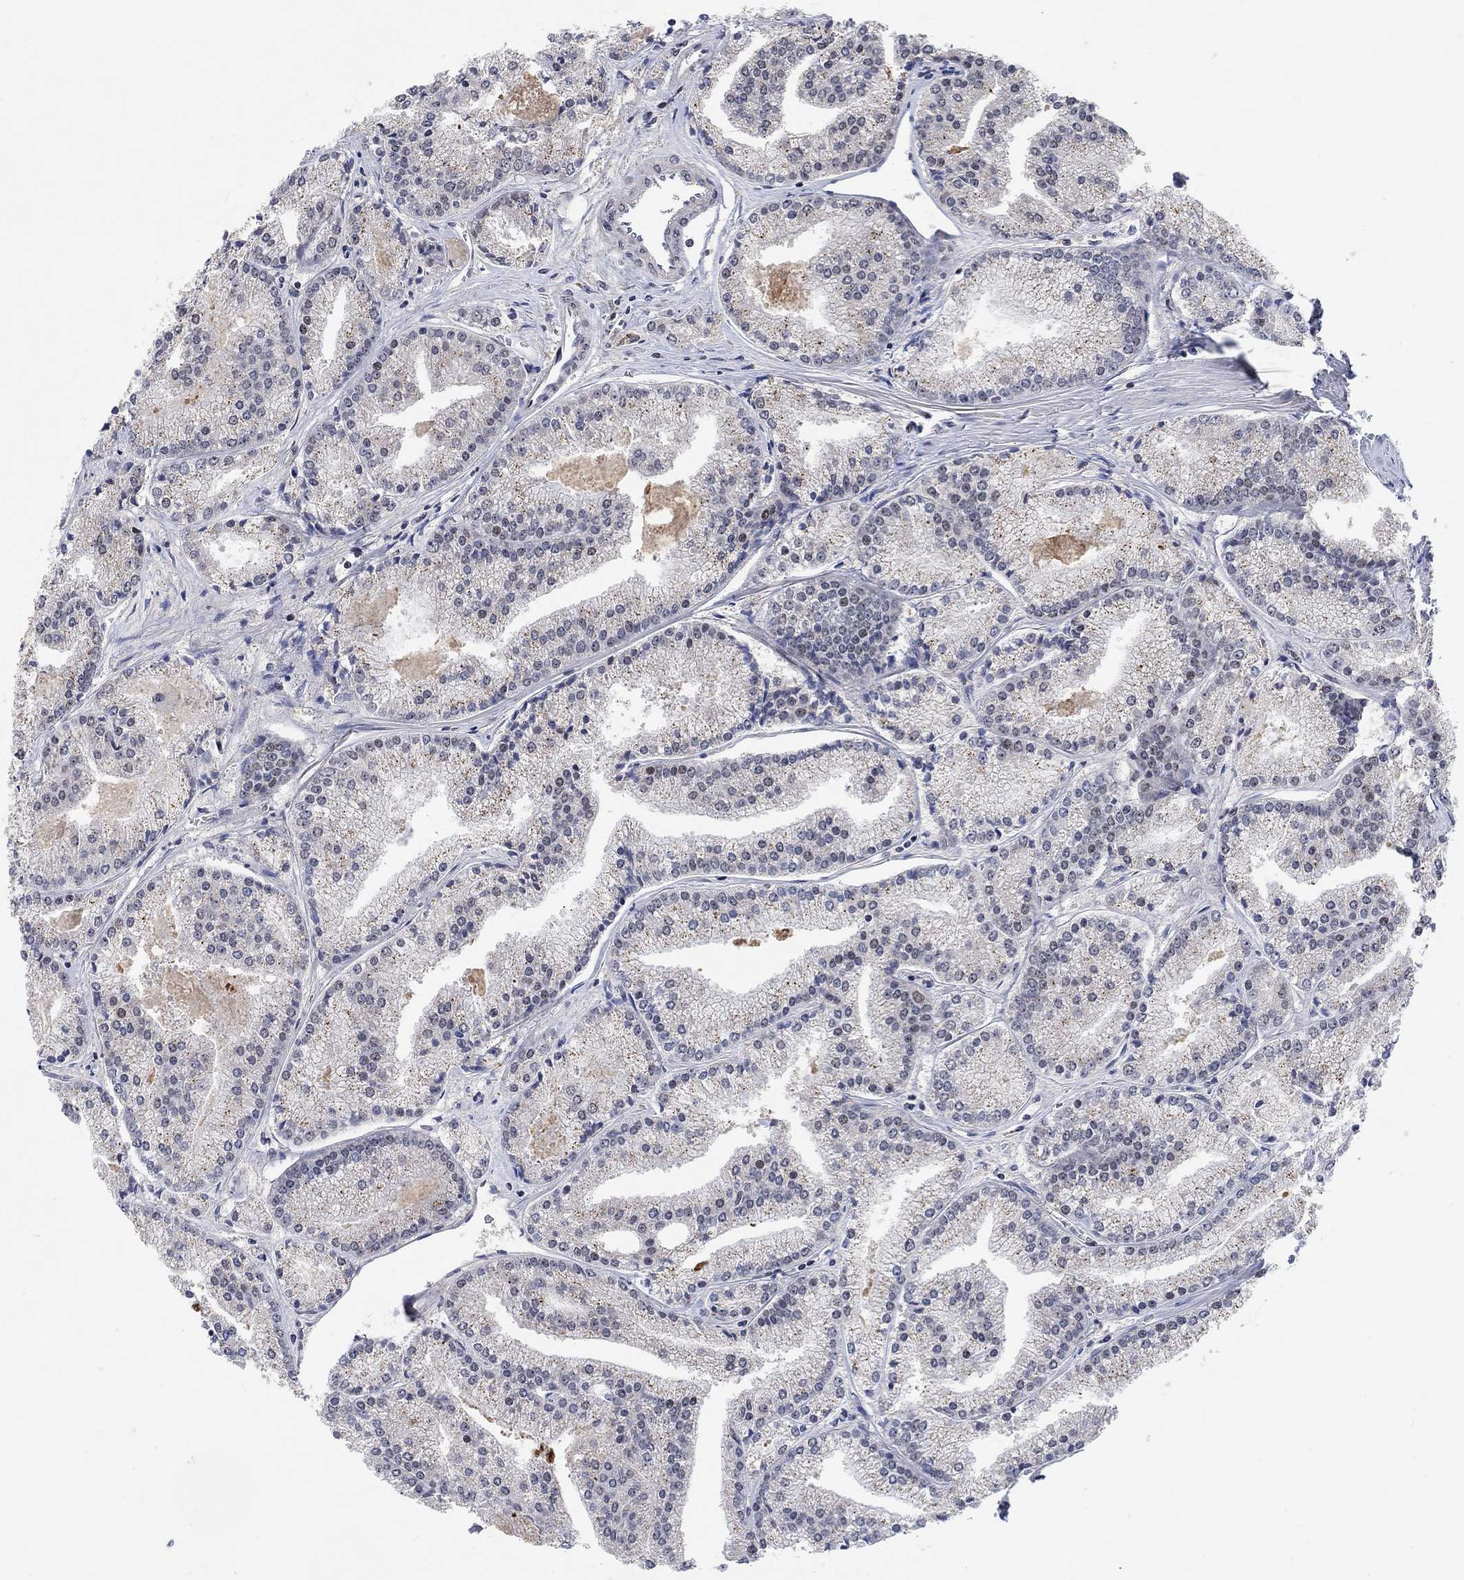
{"staining": {"intensity": "negative", "quantity": "none", "location": "none"}, "tissue": "prostate cancer", "cell_type": "Tumor cells", "image_type": "cancer", "snomed": [{"axis": "morphology", "description": "Adenocarcinoma, NOS"}, {"axis": "topography", "description": "Prostate"}], "caption": "IHC of prostate adenocarcinoma exhibits no expression in tumor cells.", "gene": "THAP8", "patient": {"sex": "male", "age": 72}}